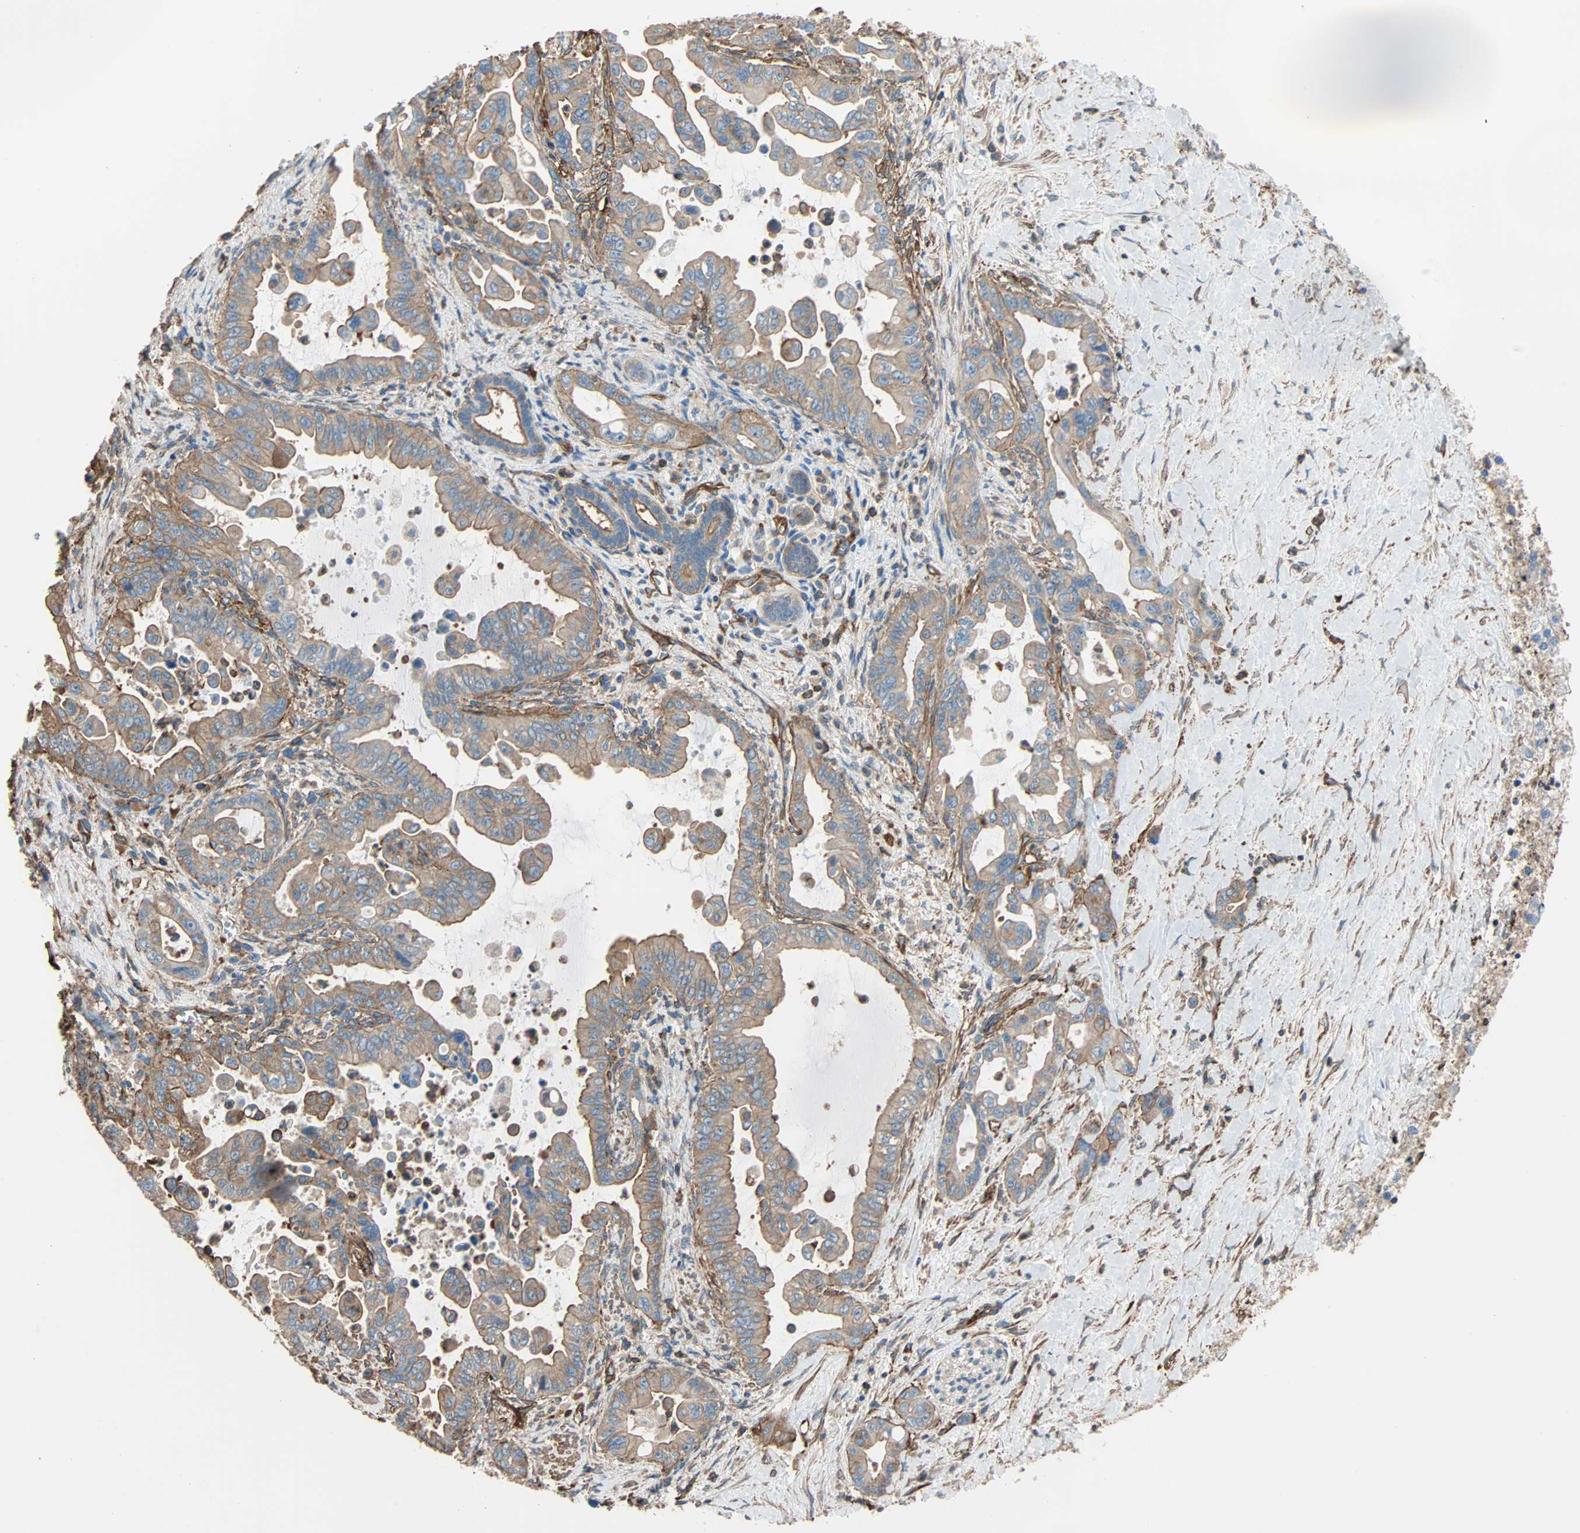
{"staining": {"intensity": "weak", "quantity": ">75%", "location": "cytoplasmic/membranous"}, "tissue": "pancreatic cancer", "cell_type": "Tumor cells", "image_type": "cancer", "snomed": [{"axis": "morphology", "description": "Adenocarcinoma, NOS"}, {"axis": "topography", "description": "Pancreas"}], "caption": "A photomicrograph of human pancreatic adenocarcinoma stained for a protein demonstrates weak cytoplasmic/membranous brown staining in tumor cells. Nuclei are stained in blue.", "gene": "GALNT10", "patient": {"sex": "male", "age": 70}}